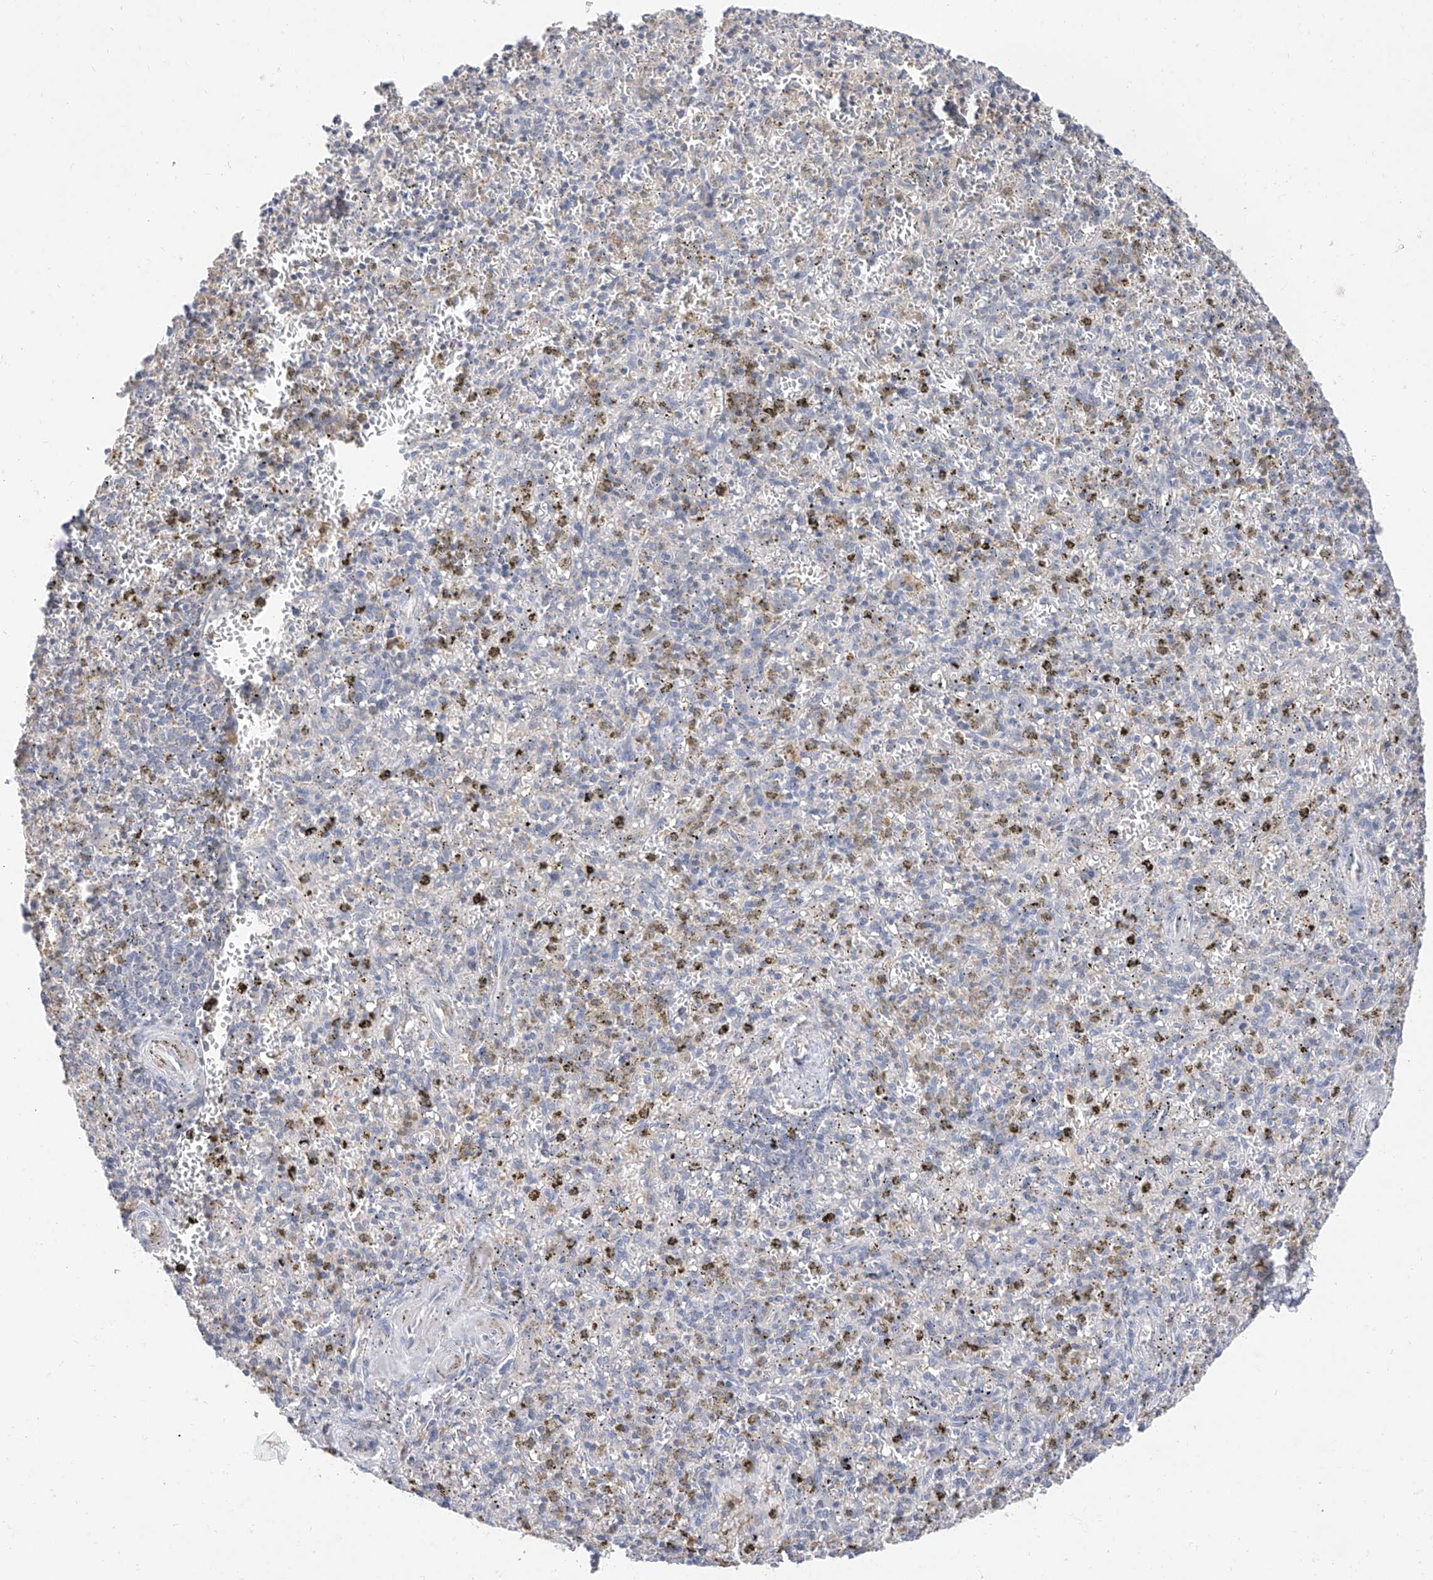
{"staining": {"intensity": "negative", "quantity": "none", "location": "none"}, "tissue": "spleen", "cell_type": "Cells in red pulp", "image_type": "normal", "snomed": [{"axis": "morphology", "description": "Normal tissue, NOS"}, {"axis": "topography", "description": "Spleen"}], "caption": "The micrograph displays no staining of cells in red pulp in normal spleen. (Immunohistochemistry (ihc), brightfield microscopy, high magnification).", "gene": "FUCA2", "patient": {"sex": "male", "age": 72}}